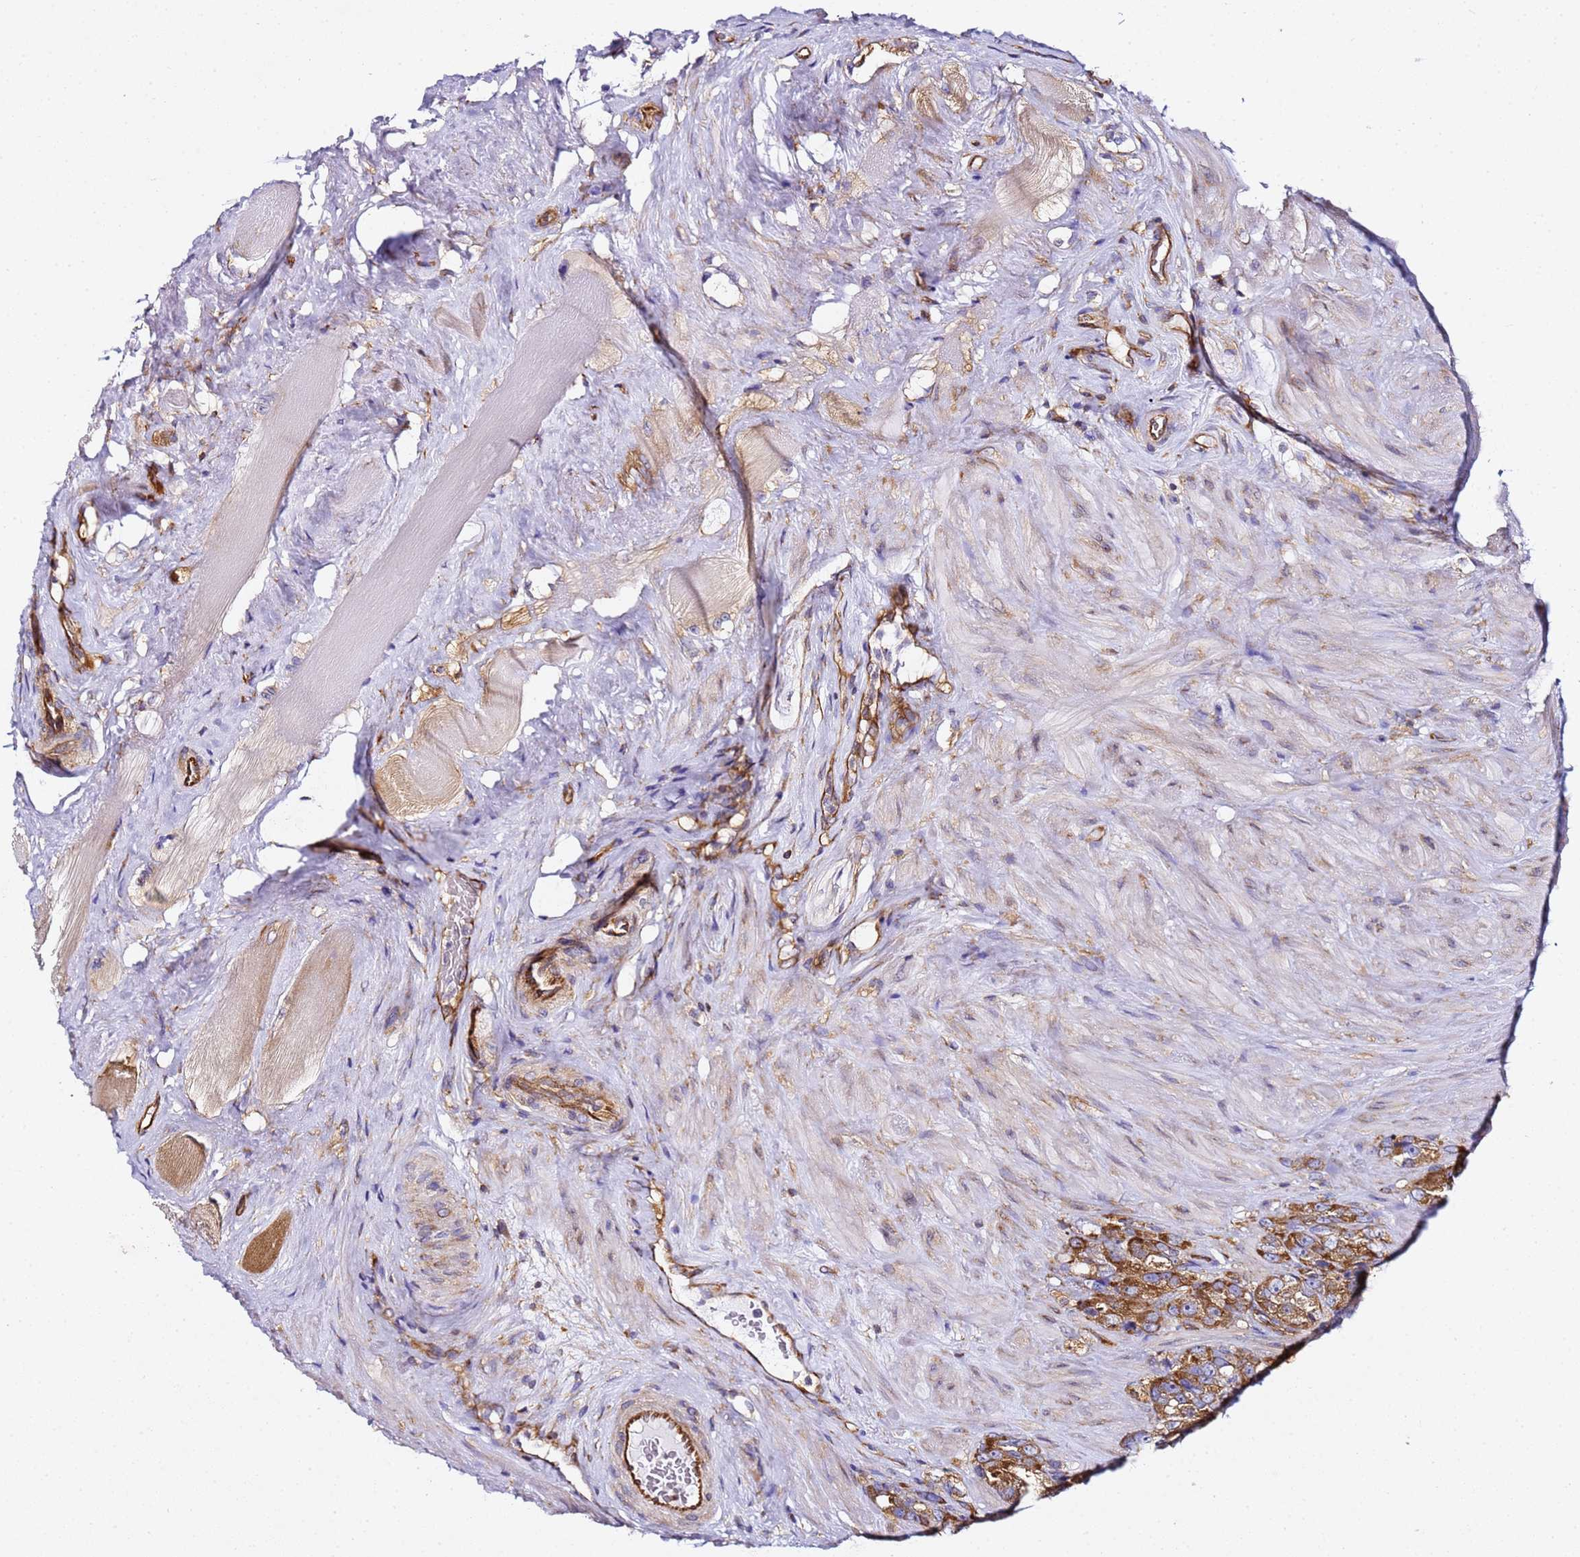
{"staining": {"intensity": "moderate", "quantity": ">75%", "location": "cytoplasmic/membranous"}, "tissue": "prostate cancer", "cell_type": "Tumor cells", "image_type": "cancer", "snomed": [{"axis": "morphology", "description": "Adenocarcinoma, NOS"}, {"axis": "topography", "description": "Prostate"}], "caption": "The photomicrograph demonstrates immunohistochemical staining of prostate adenocarcinoma. There is moderate cytoplasmic/membranous staining is present in approximately >75% of tumor cells.", "gene": "TPST1", "patient": {"sex": "male", "age": 79}}